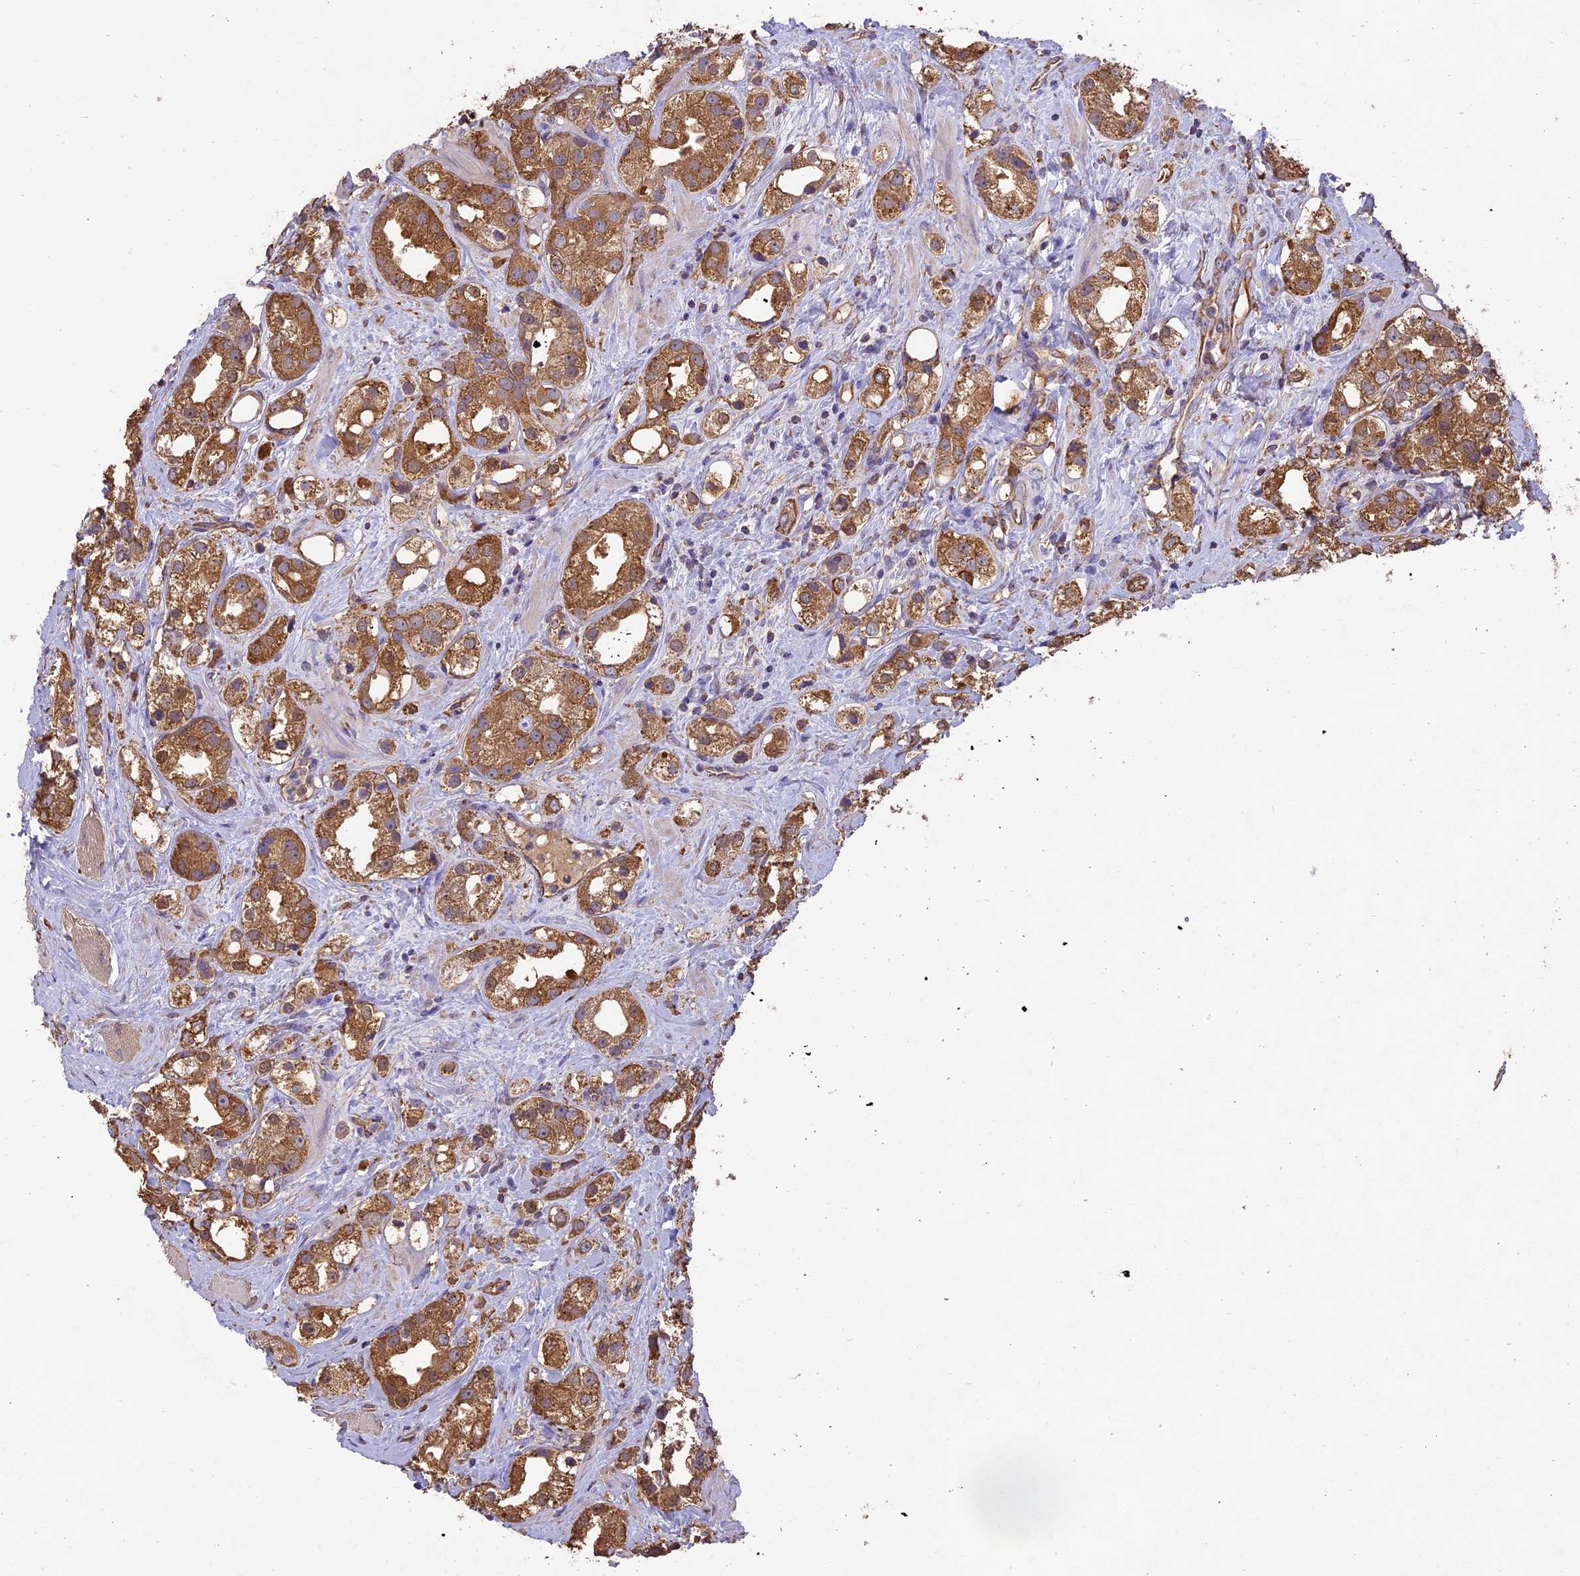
{"staining": {"intensity": "moderate", "quantity": ">75%", "location": "cytoplasmic/membranous"}, "tissue": "prostate cancer", "cell_type": "Tumor cells", "image_type": "cancer", "snomed": [{"axis": "morphology", "description": "Adenocarcinoma, NOS"}, {"axis": "topography", "description": "Prostate"}], "caption": "Brown immunohistochemical staining in human prostate adenocarcinoma displays moderate cytoplasmic/membranous staining in approximately >75% of tumor cells.", "gene": "ARHGAP19", "patient": {"sex": "male", "age": 79}}